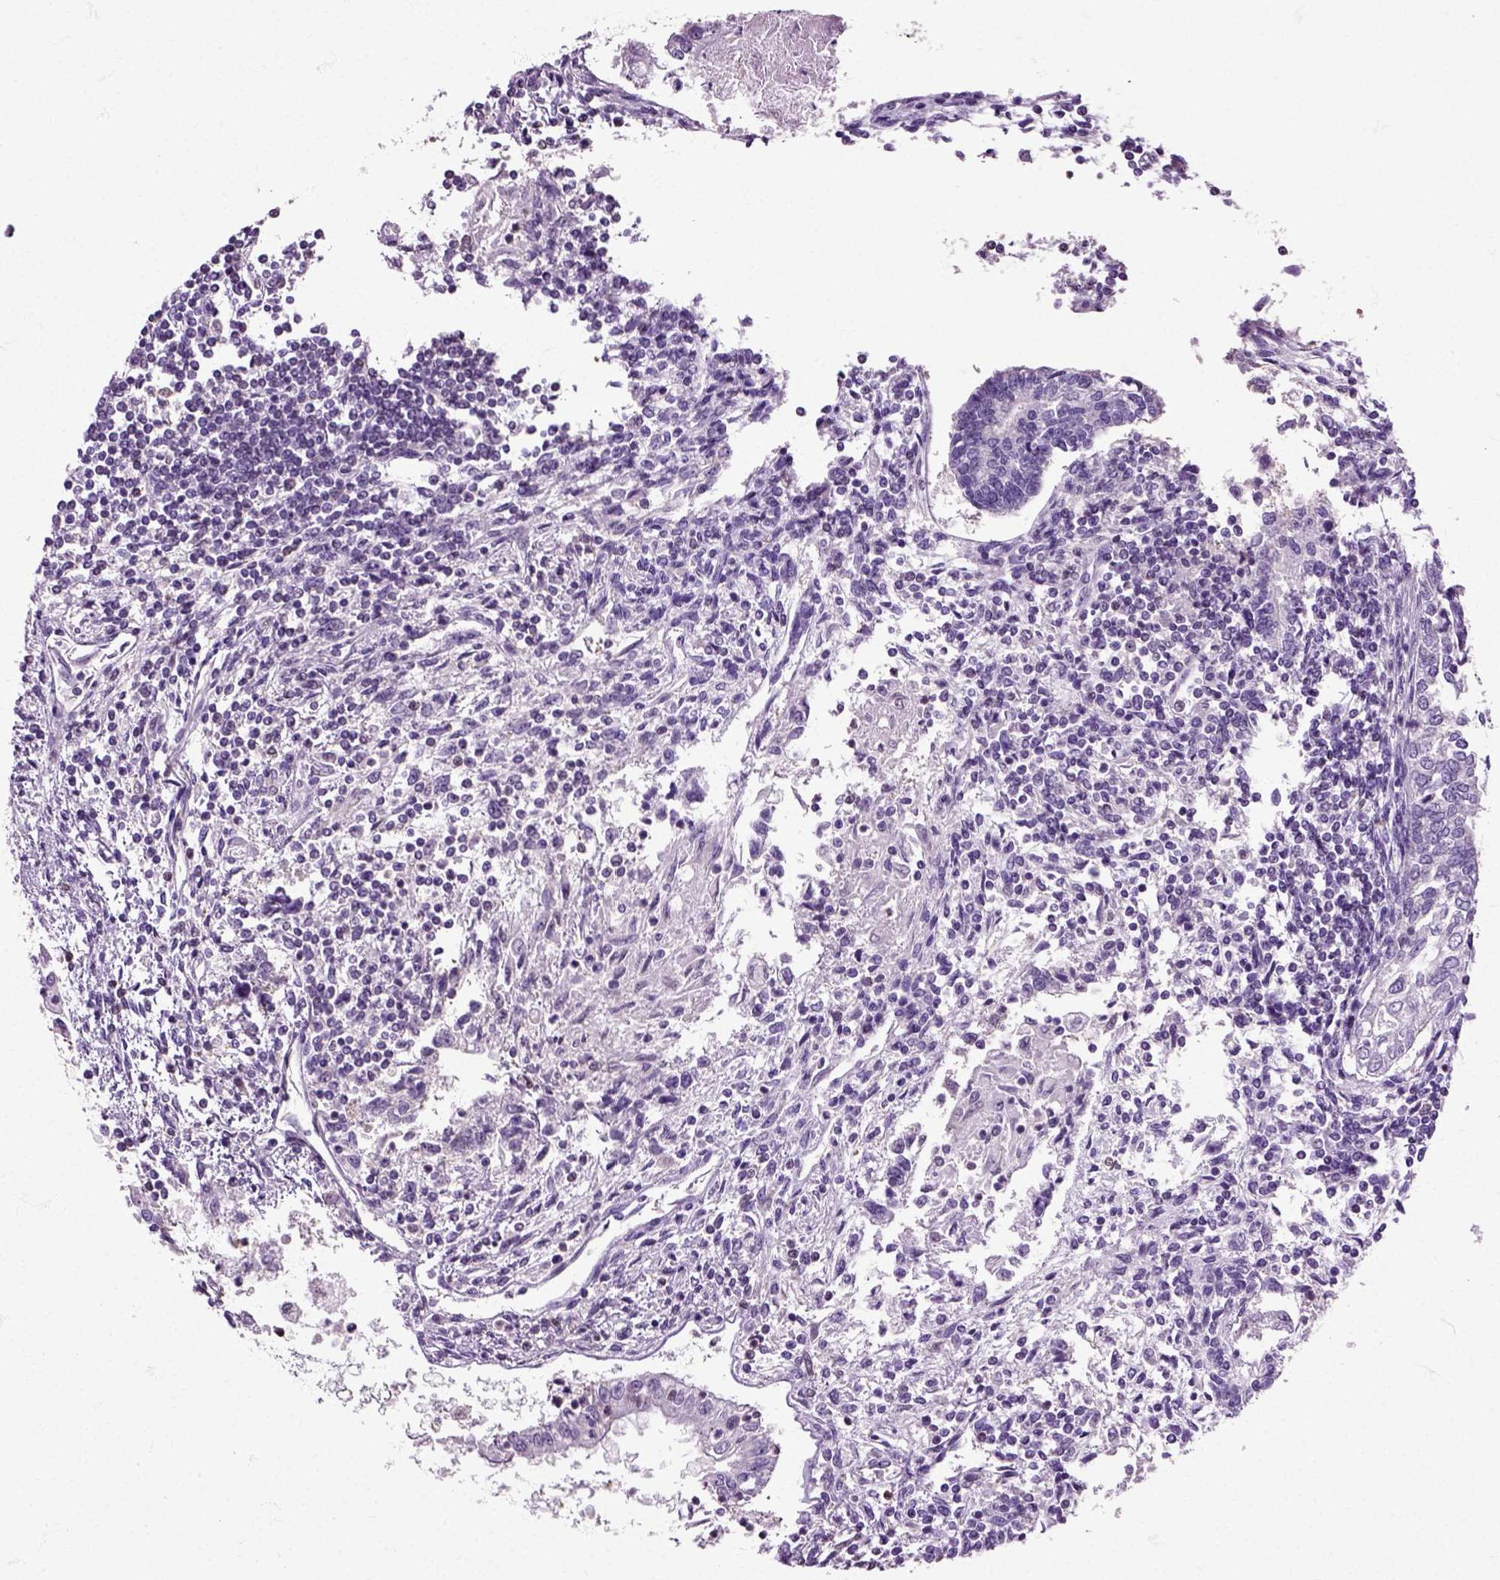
{"staining": {"intensity": "negative", "quantity": "none", "location": "none"}, "tissue": "testis cancer", "cell_type": "Tumor cells", "image_type": "cancer", "snomed": [{"axis": "morphology", "description": "Carcinoma, Embryonal, NOS"}, {"axis": "topography", "description": "Testis"}], "caption": "High power microscopy photomicrograph of an immunohistochemistry micrograph of embryonal carcinoma (testis), revealing no significant positivity in tumor cells.", "gene": "HSPA2", "patient": {"sex": "male", "age": 37}}